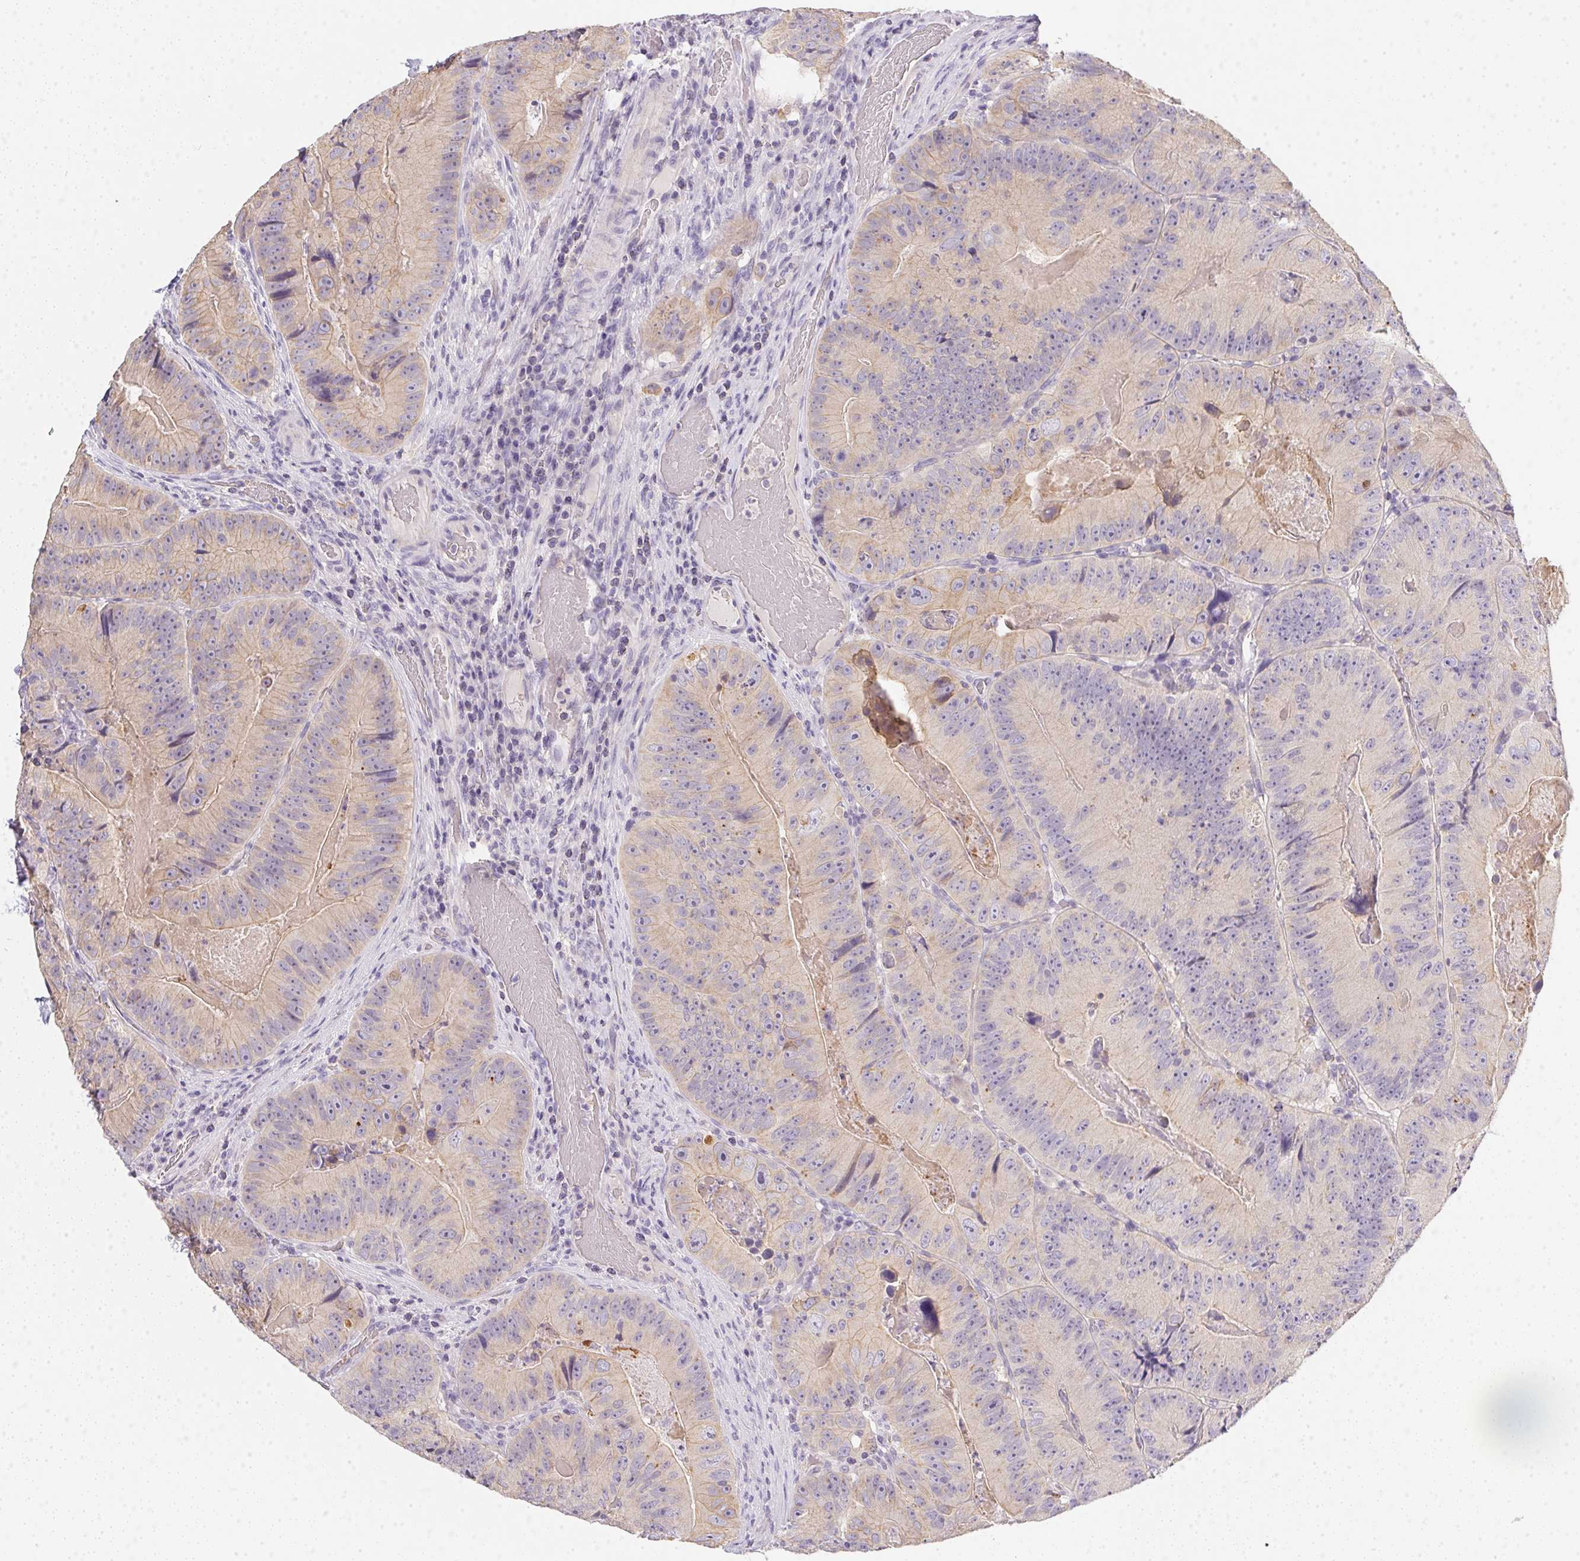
{"staining": {"intensity": "weak", "quantity": "<25%", "location": "cytoplasmic/membranous"}, "tissue": "colorectal cancer", "cell_type": "Tumor cells", "image_type": "cancer", "snomed": [{"axis": "morphology", "description": "Adenocarcinoma, NOS"}, {"axis": "topography", "description": "Colon"}], "caption": "Tumor cells are negative for brown protein staining in colorectal cancer (adenocarcinoma).", "gene": "SLC17A7", "patient": {"sex": "female", "age": 86}}